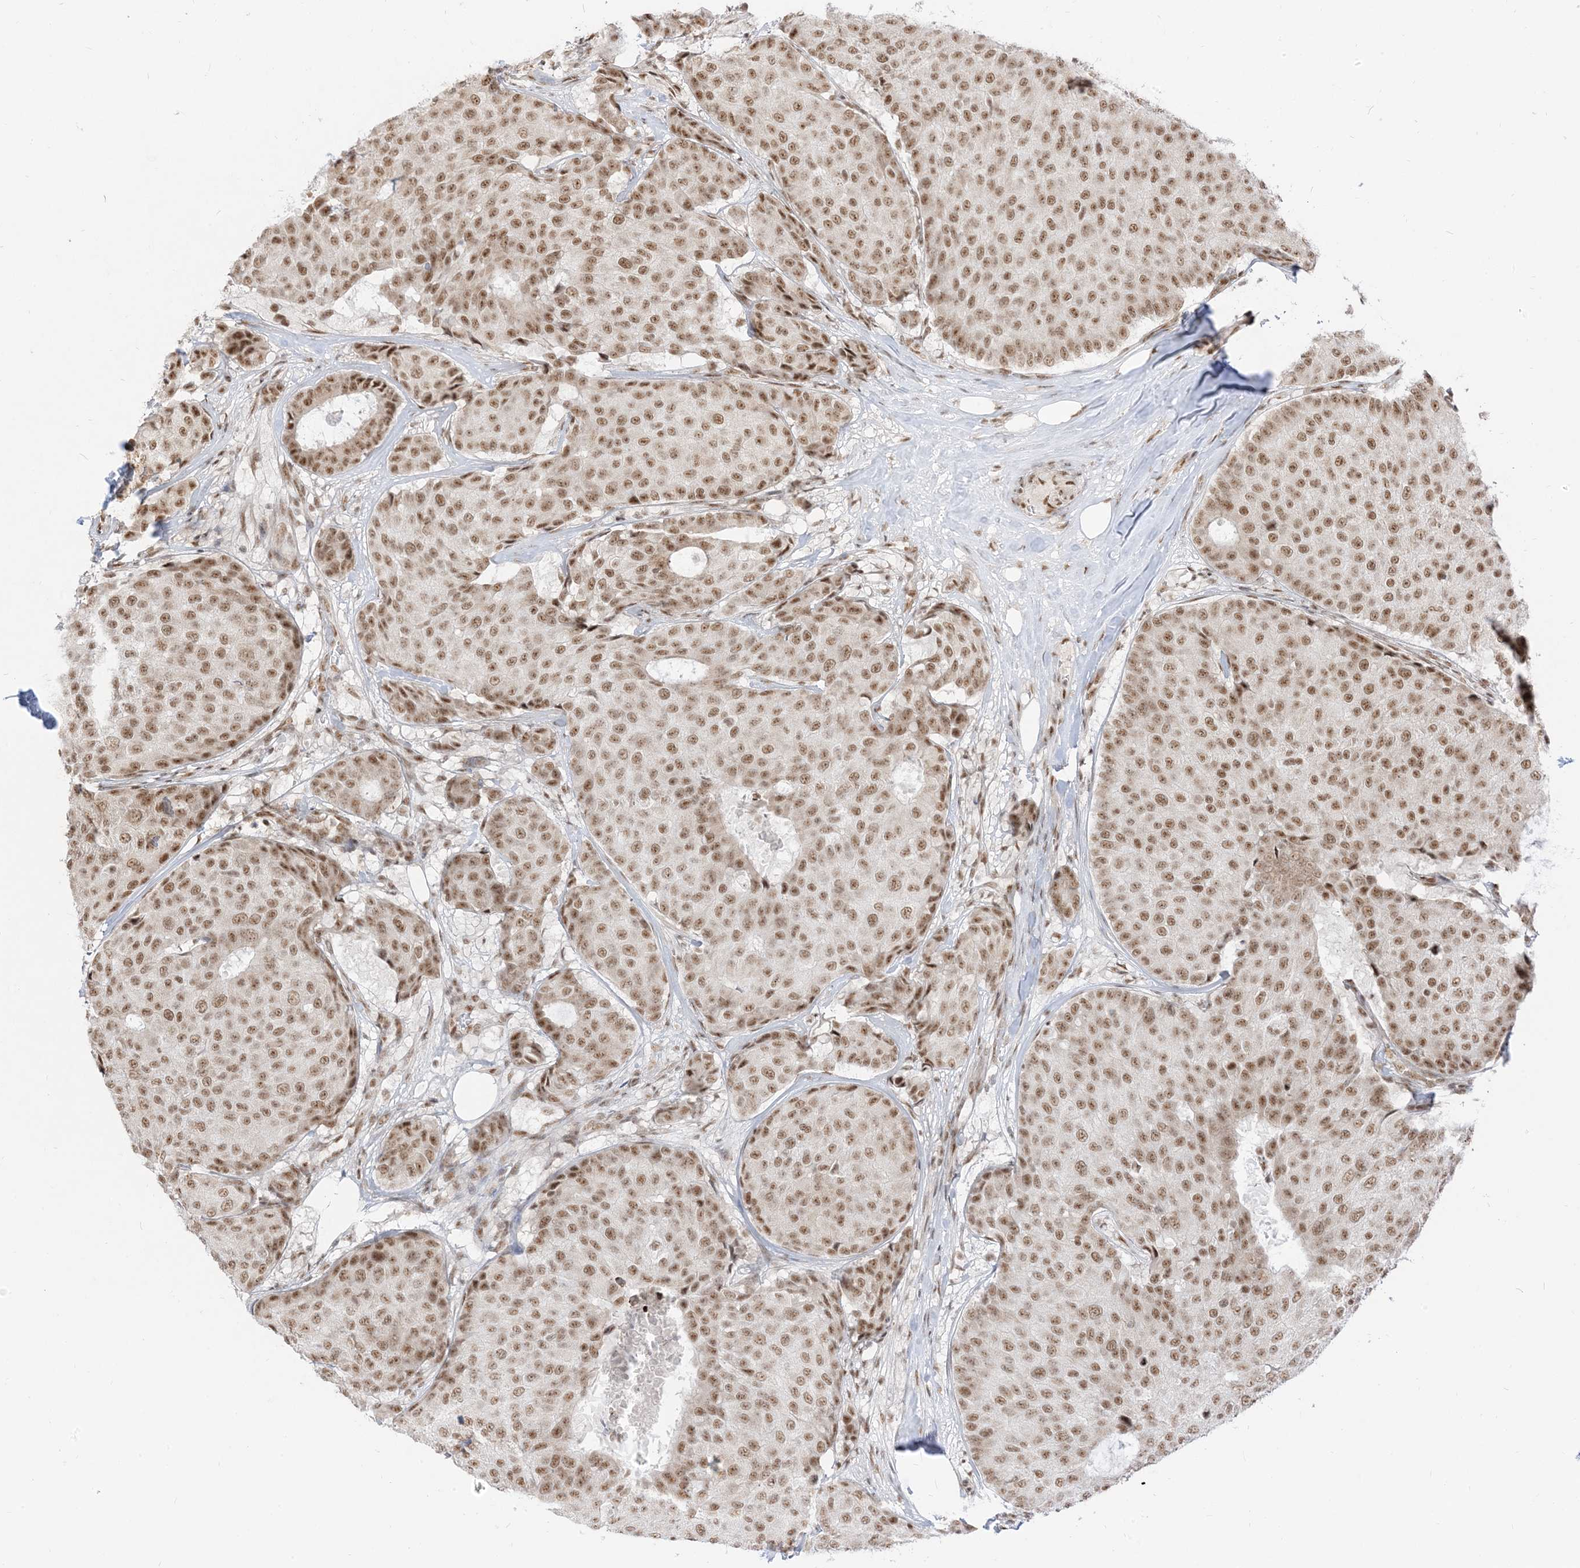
{"staining": {"intensity": "moderate", "quantity": ">75%", "location": "nuclear"}, "tissue": "breast cancer", "cell_type": "Tumor cells", "image_type": "cancer", "snomed": [{"axis": "morphology", "description": "Duct carcinoma"}, {"axis": "topography", "description": "Breast"}], "caption": "Immunohistochemical staining of intraductal carcinoma (breast) demonstrates medium levels of moderate nuclear expression in approximately >75% of tumor cells.", "gene": "ARGLU1", "patient": {"sex": "female", "age": 75}}